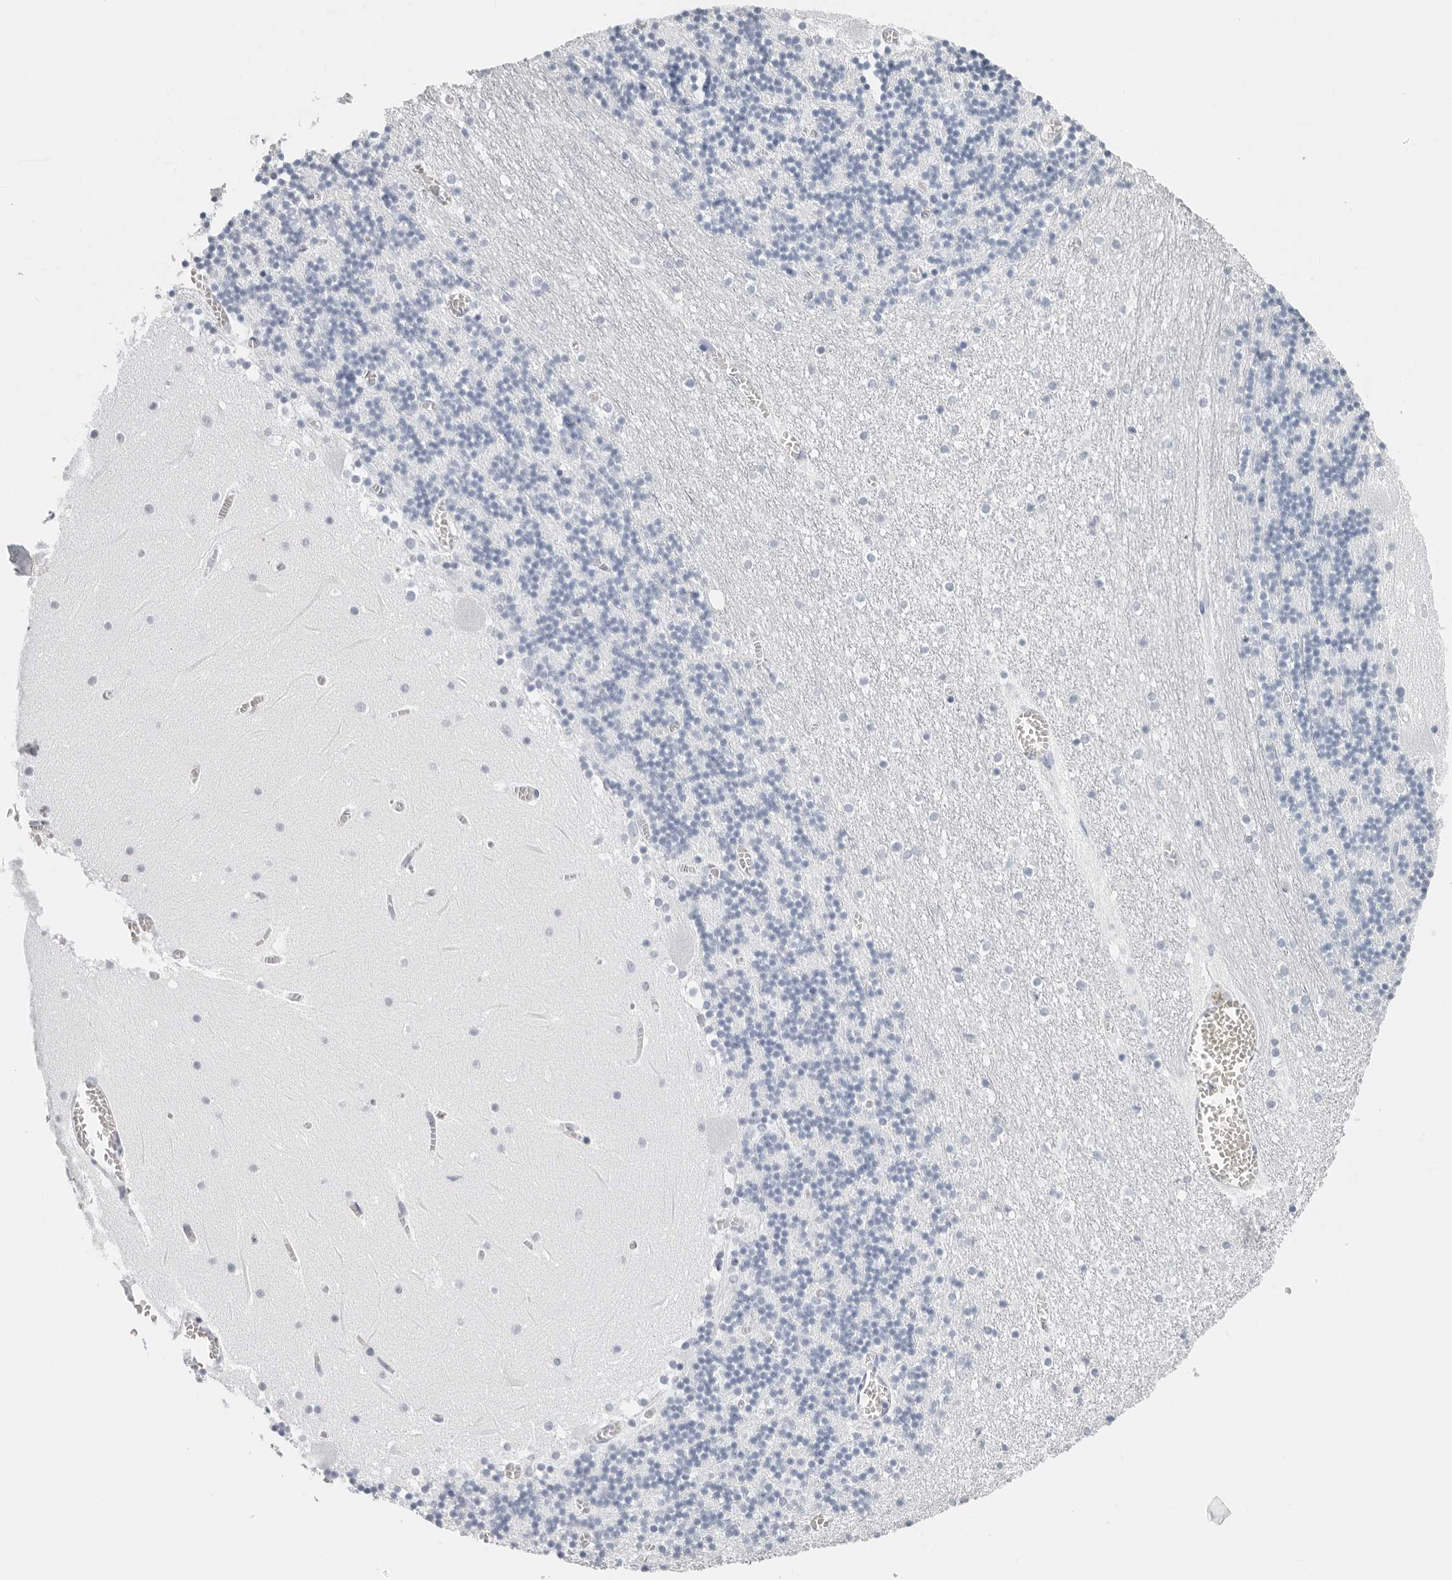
{"staining": {"intensity": "negative", "quantity": "none", "location": "none"}, "tissue": "cerebellum", "cell_type": "Cells in granular layer", "image_type": "normal", "snomed": [{"axis": "morphology", "description": "Normal tissue, NOS"}, {"axis": "topography", "description": "Cerebellum"}], "caption": "This is an IHC micrograph of benign cerebellum. There is no positivity in cells in granular layer.", "gene": "CST1", "patient": {"sex": "female", "age": 28}}